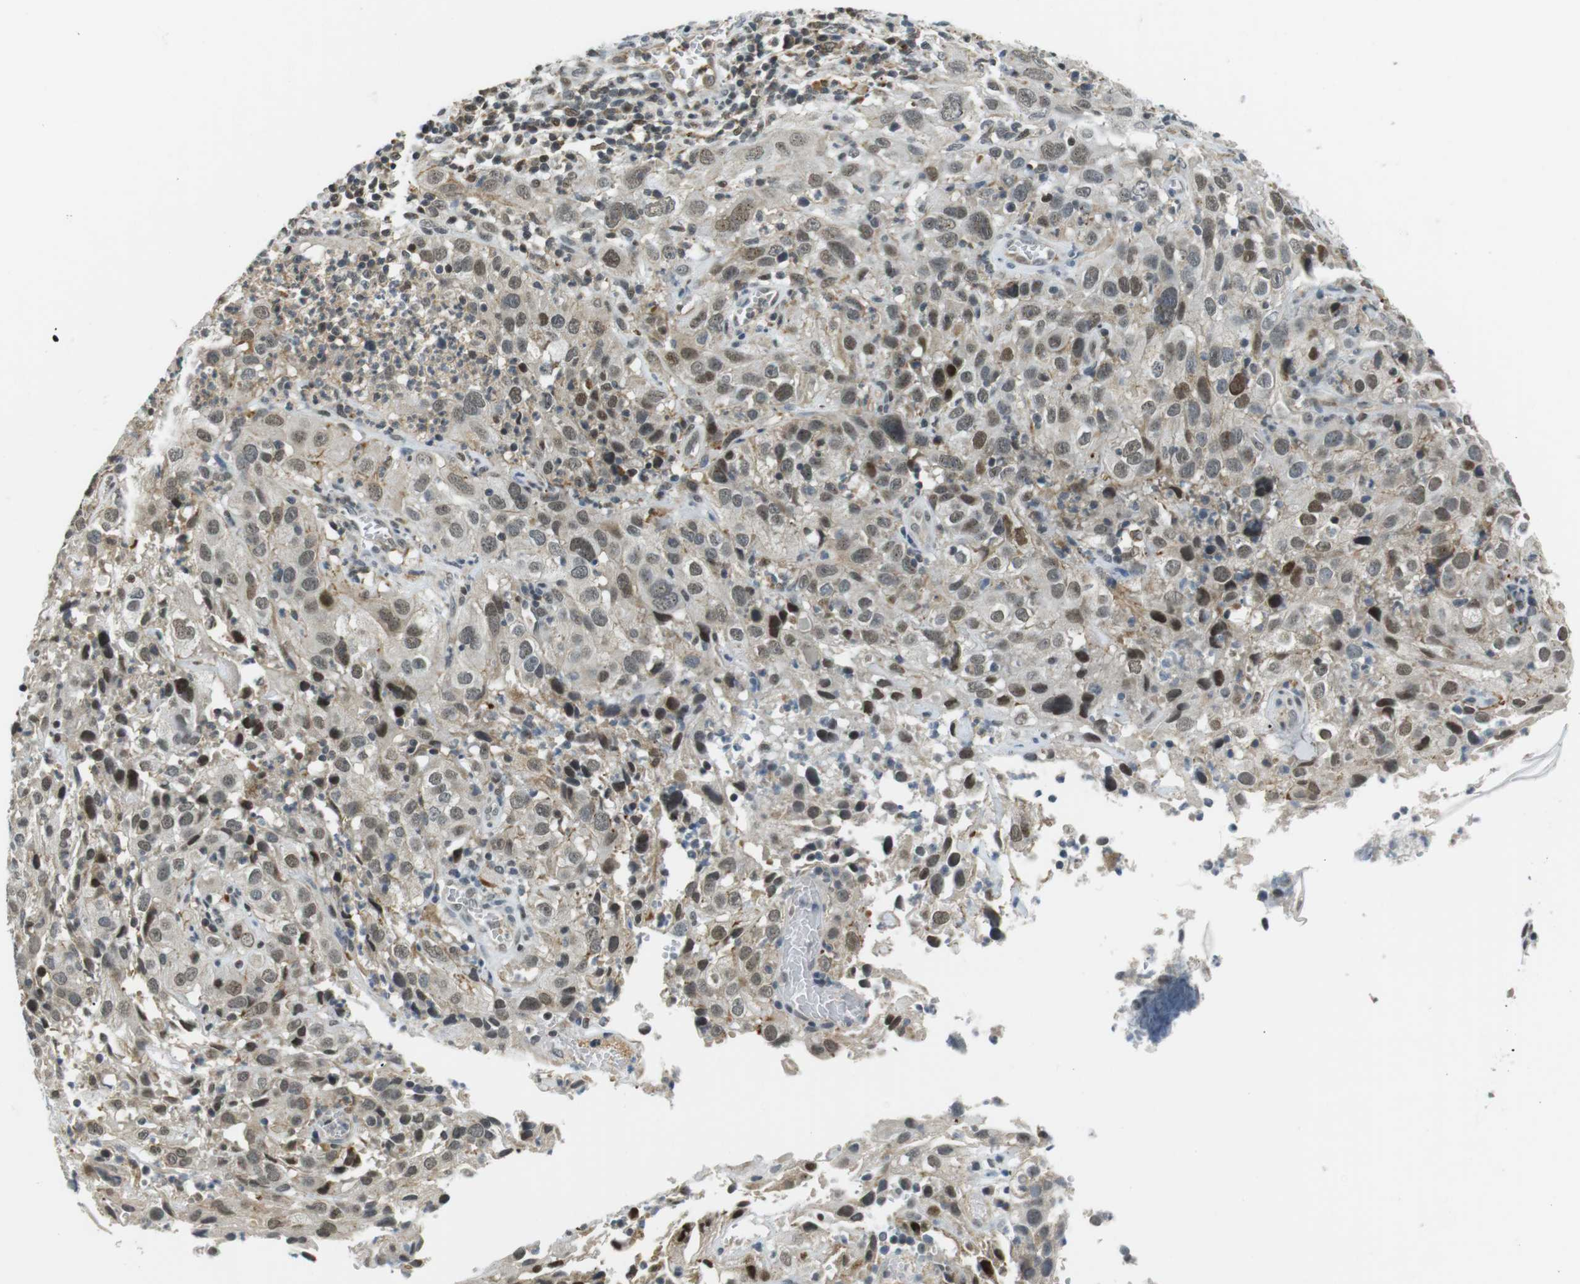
{"staining": {"intensity": "moderate", "quantity": "<25%", "location": "nuclear"}, "tissue": "cervical cancer", "cell_type": "Tumor cells", "image_type": "cancer", "snomed": [{"axis": "morphology", "description": "Squamous cell carcinoma, NOS"}, {"axis": "topography", "description": "Cervix"}], "caption": "Tumor cells exhibit low levels of moderate nuclear expression in about <25% of cells in cervical cancer. (Brightfield microscopy of DAB IHC at high magnification).", "gene": "USP7", "patient": {"sex": "female", "age": 32}}